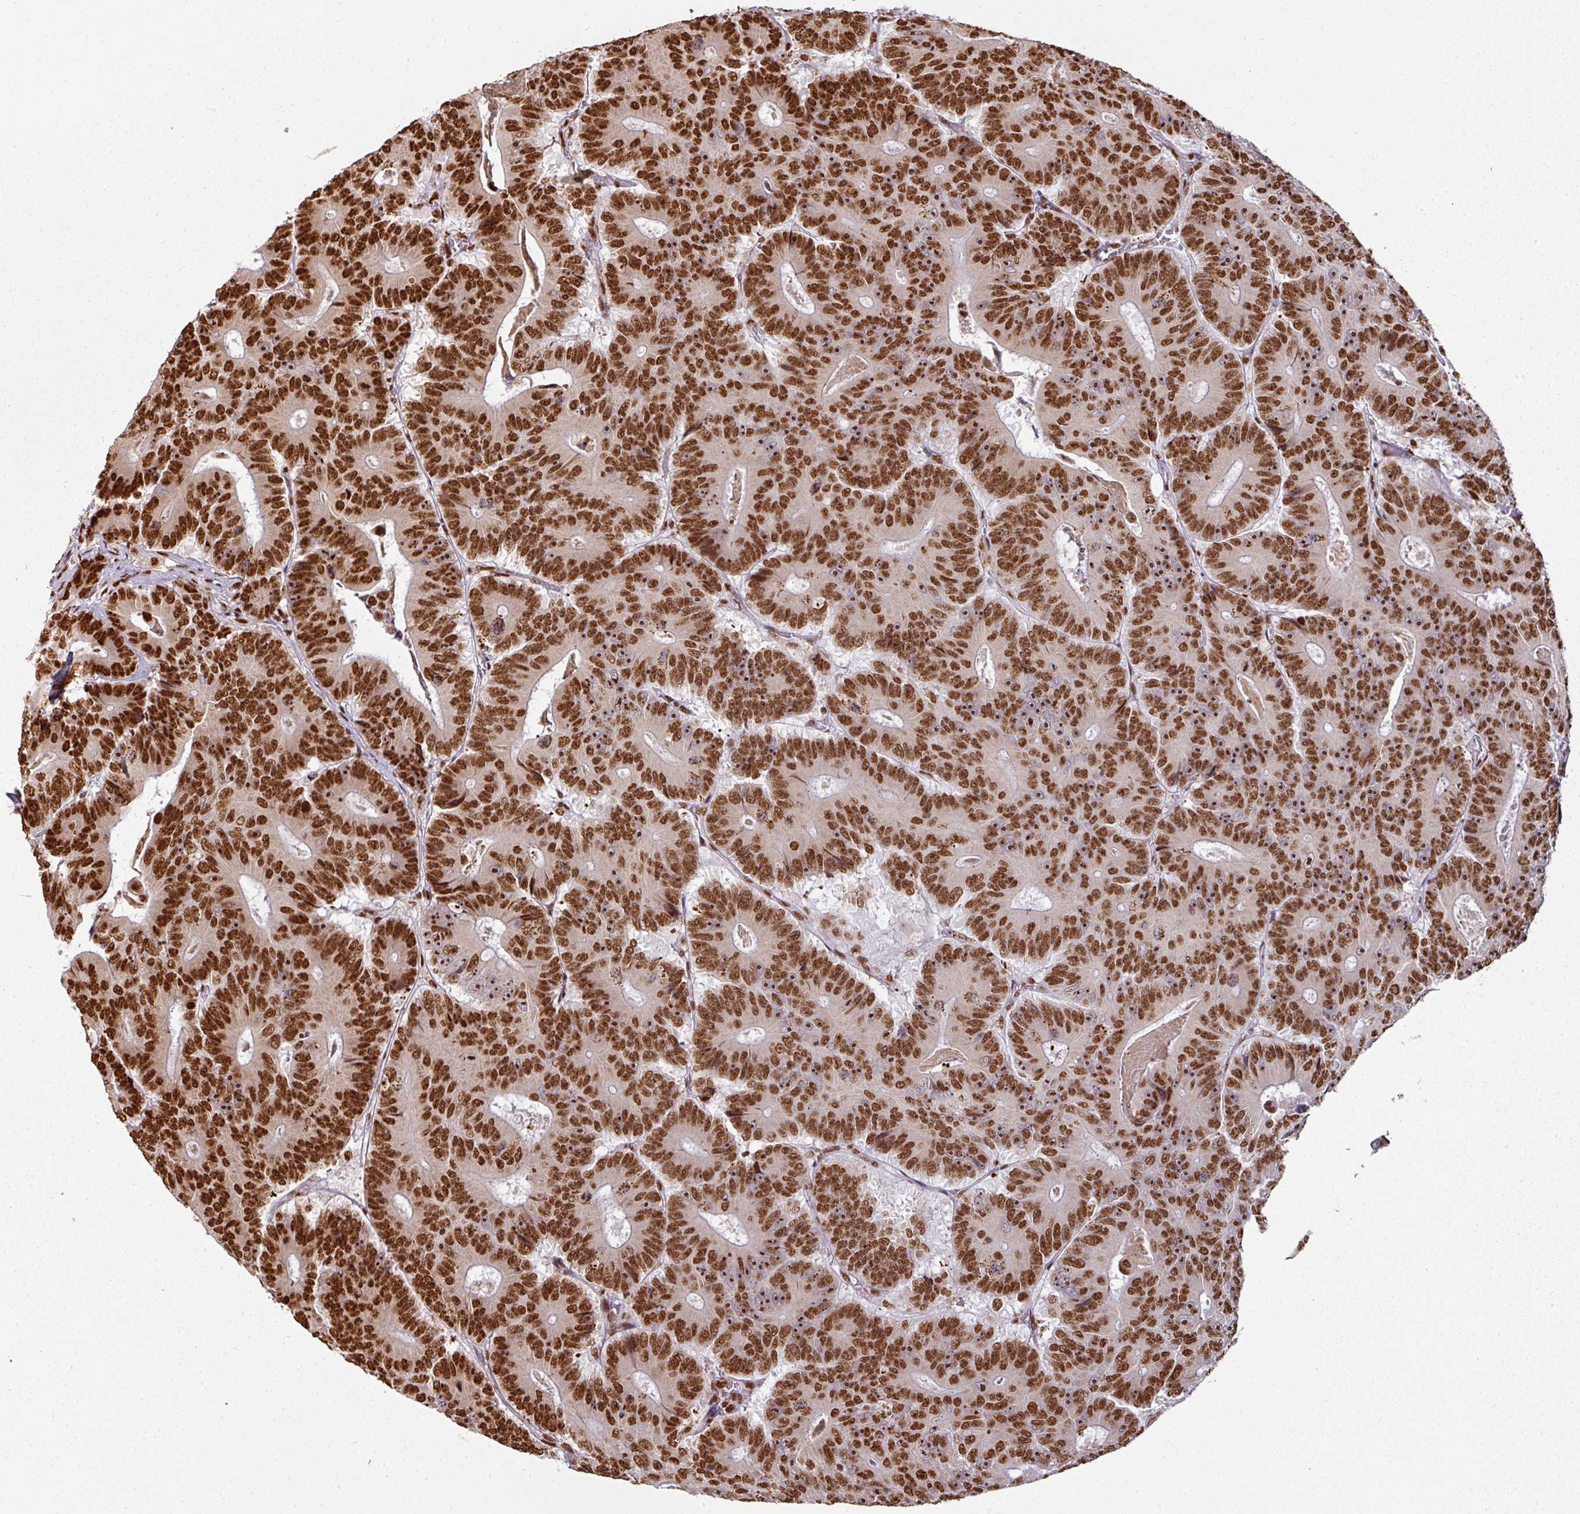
{"staining": {"intensity": "strong", "quantity": ">75%", "location": "nuclear"}, "tissue": "colorectal cancer", "cell_type": "Tumor cells", "image_type": "cancer", "snomed": [{"axis": "morphology", "description": "Adenocarcinoma, NOS"}, {"axis": "topography", "description": "Colon"}], "caption": "Immunohistochemistry (IHC) staining of colorectal cancer, which demonstrates high levels of strong nuclear staining in approximately >75% of tumor cells indicating strong nuclear protein staining. The staining was performed using DAB (3,3'-diaminobenzidine) (brown) for protein detection and nuclei were counterstained in hematoxylin (blue).", "gene": "SIK3", "patient": {"sex": "male", "age": 83}}